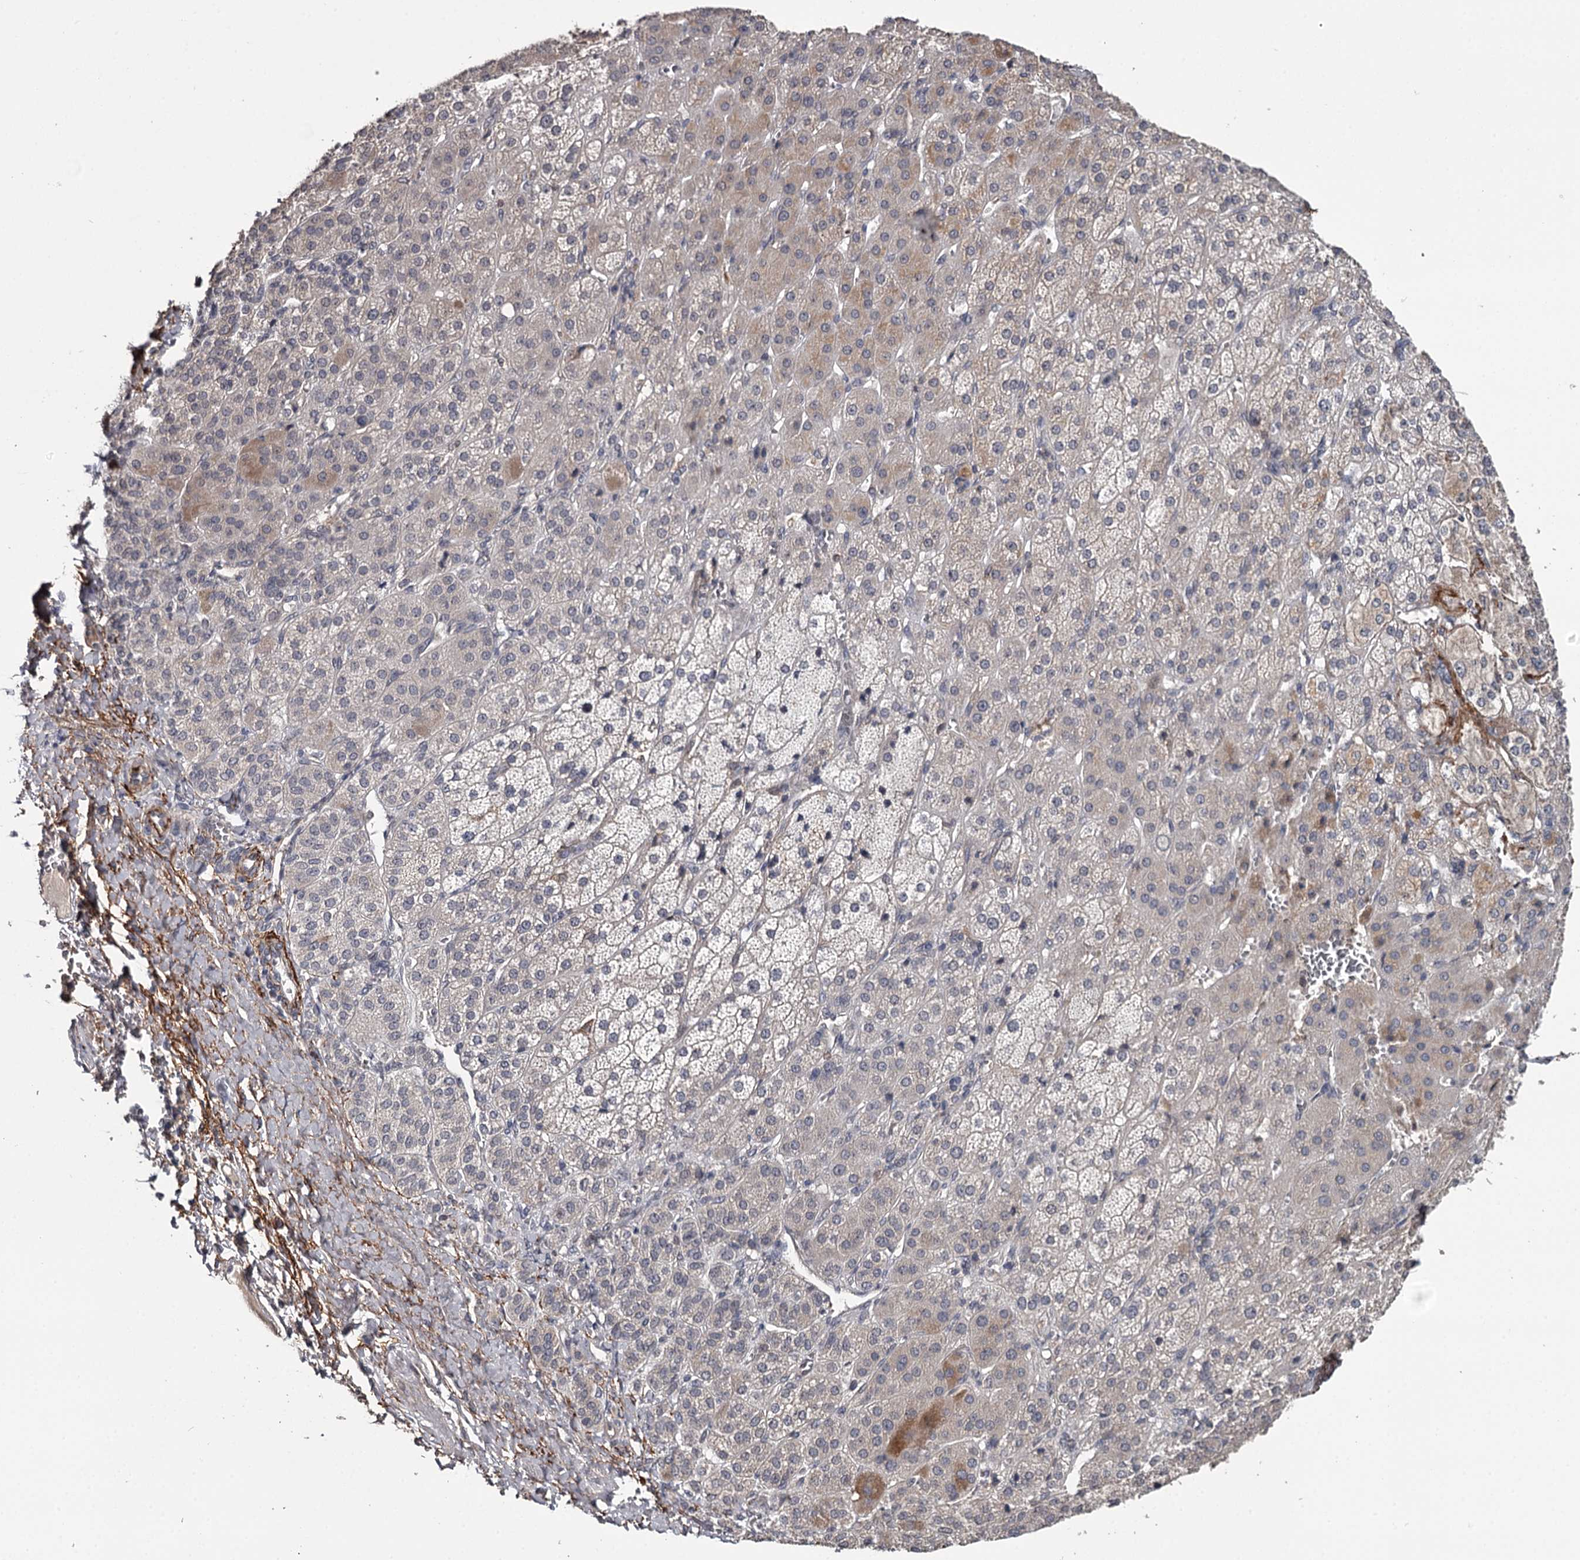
{"staining": {"intensity": "moderate", "quantity": "<25%", "location": "cytoplasmic/membranous"}, "tissue": "adrenal gland", "cell_type": "Glandular cells", "image_type": "normal", "snomed": [{"axis": "morphology", "description": "Normal tissue, NOS"}, {"axis": "topography", "description": "Adrenal gland"}], "caption": "Human adrenal gland stained with a brown dye demonstrates moderate cytoplasmic/membranous positive expression in about <25% of glandular cells.", "gene": "CWF19L2", "patient": {"sex": "female", "age": 57}}